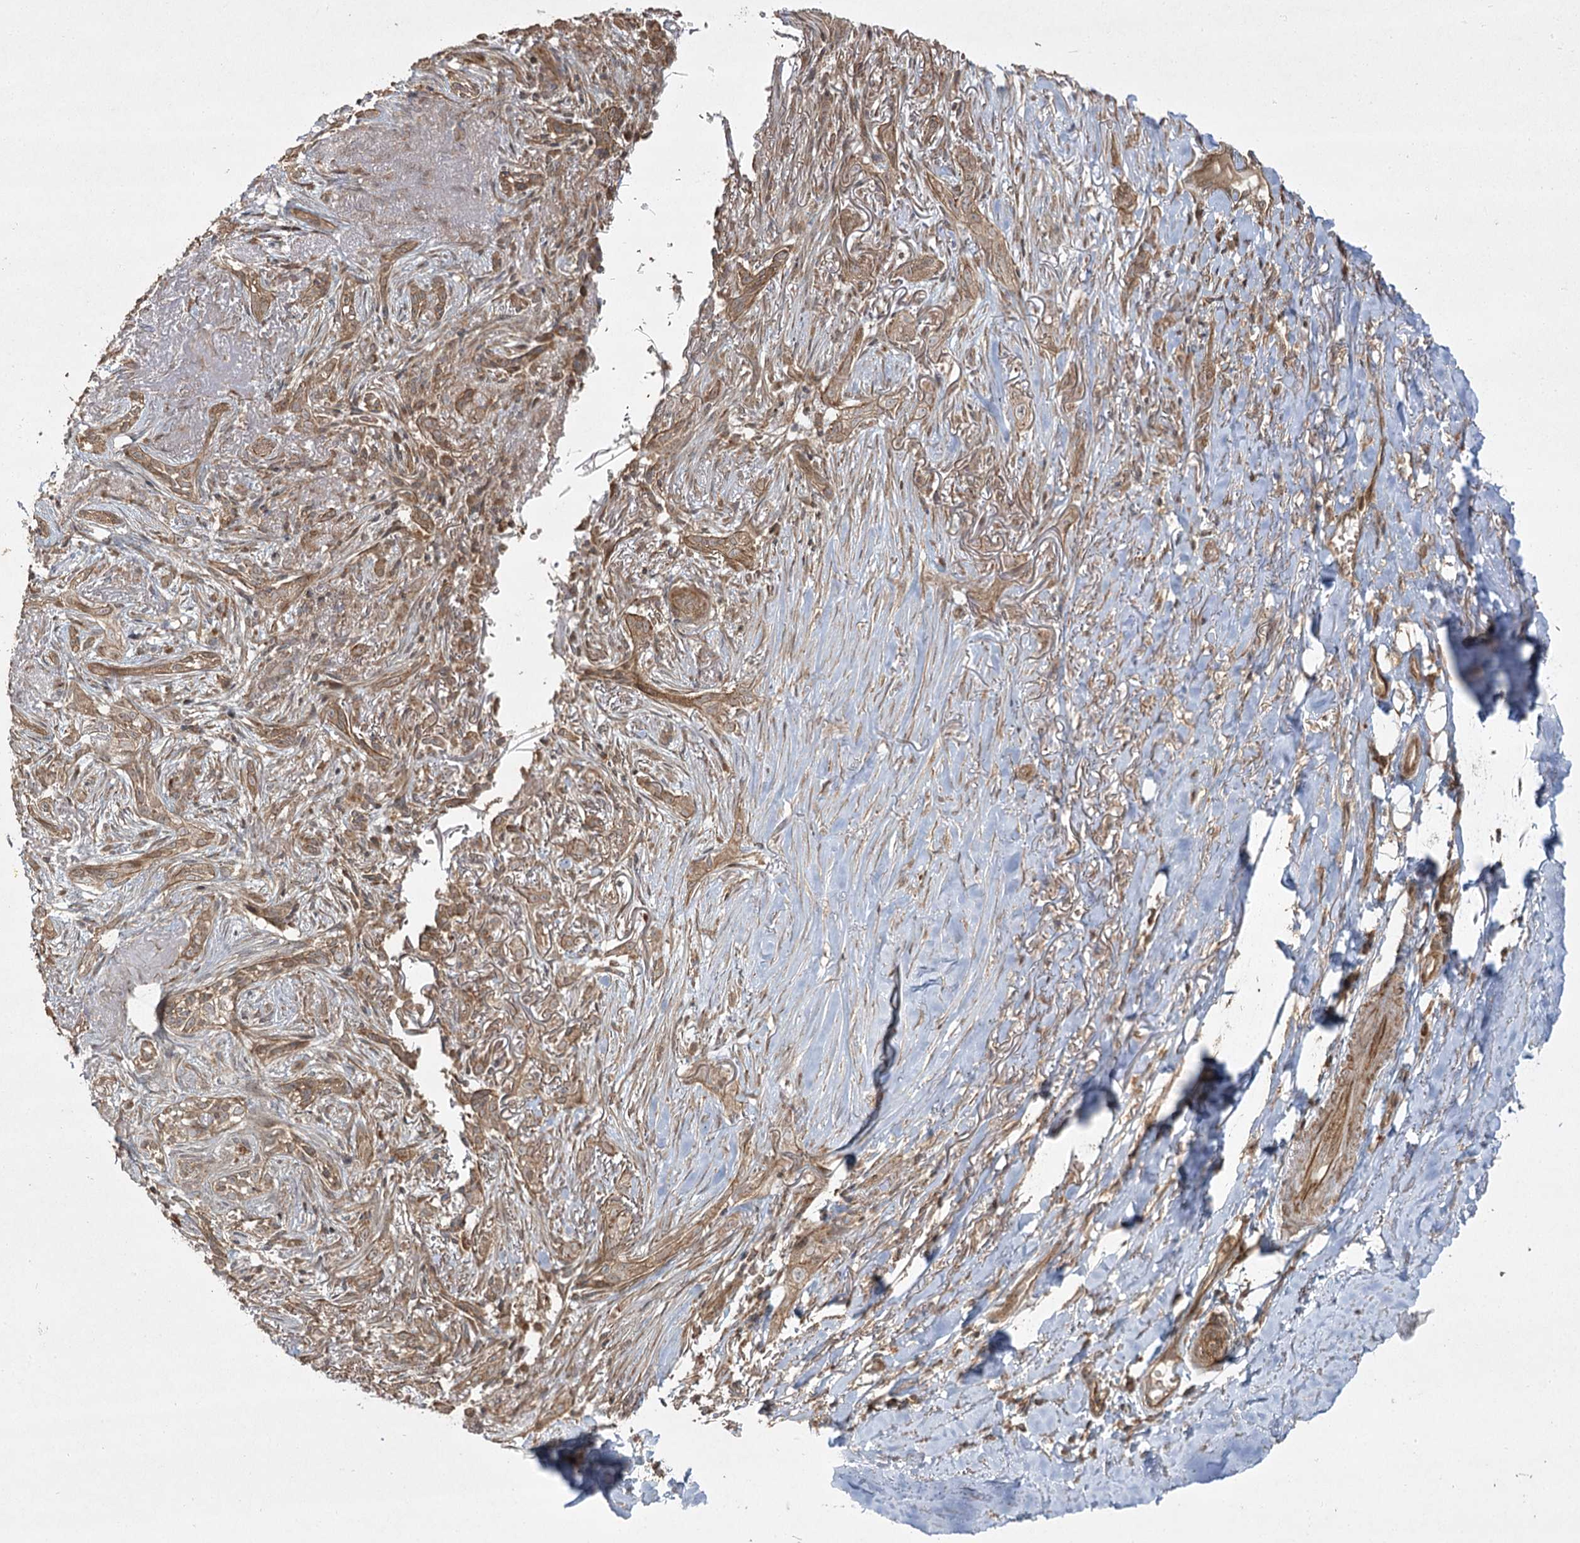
{"staining": {"intensity": "weak", "quantity": "25%-75%", "location": "cytoplasmic/membranous"}, "tissue": "adipose tissue", "cell_type": "Adipocytes", "image_type": "normal", "snomed": [{"axis": "morphology", "description": "Normal tissue, NOS"}, {"axis": "morphology", "description": "Basal cell carcinoma"}, {"axis": "topography", "description": "Skin"}], "caption": "About 25%-75% of adipocytes in unremarkable adipose tissue reveal weak cytoplasmic/membranous protein expression as visualized by brown immunohistochemical staining.", "gene": "CPLANE1", "patient": {"sex": "female", "age": 89}}